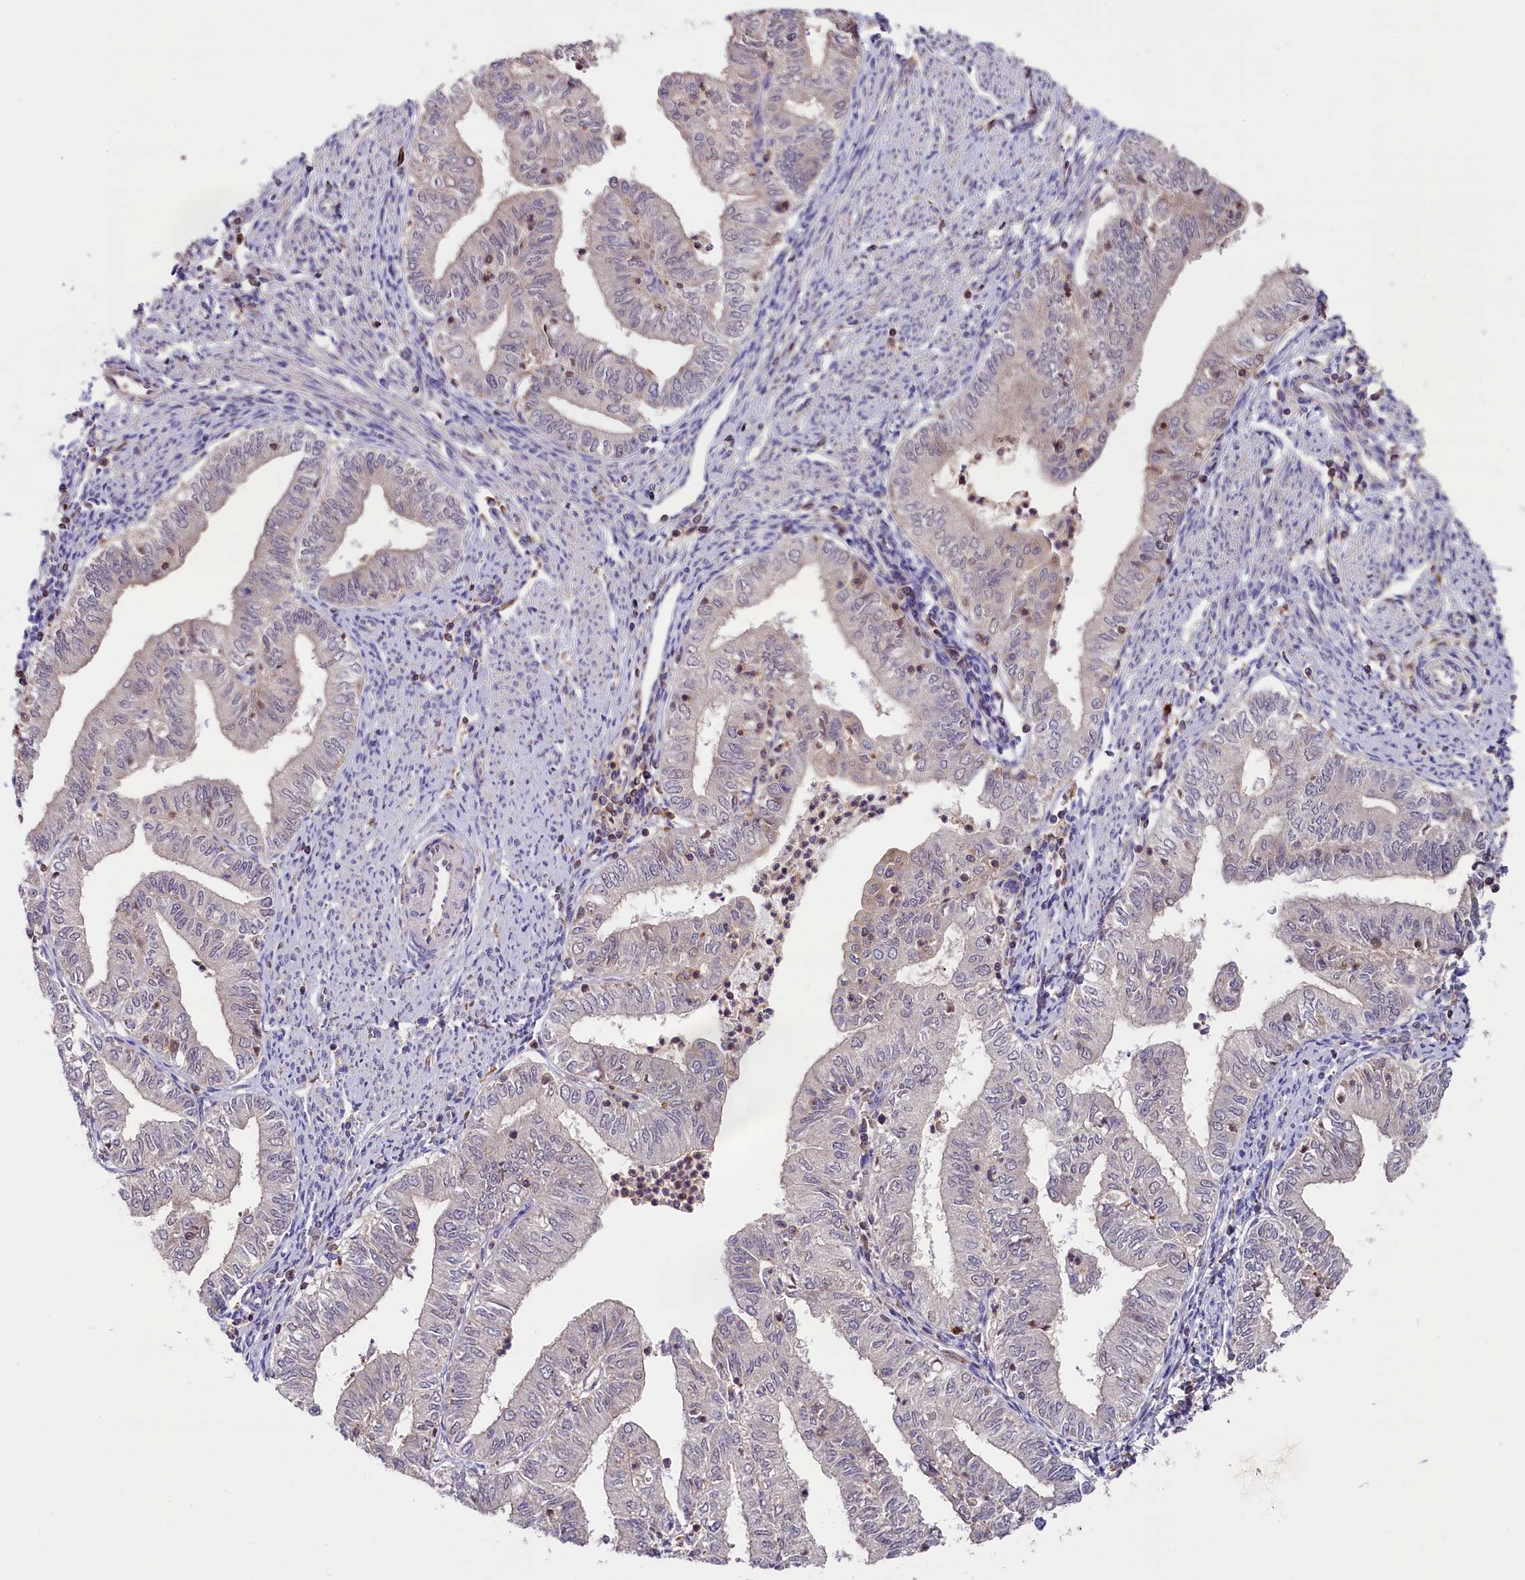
{"staining": {"intensity": "negative", "quantity": "none", "location": "none"}, "tissue": "endometrial cancer", "cell_type": "Tumor cells", "image_type": "cancer", "snomed": [{"axis": "morphology", "description": "Adenocarcinoma, NOS"}, {"axis": "topography", "description": "Endometrium"}], "caption": "High magnification brightfield microscopy of endometrial adenocarcinoma stained with DAB (brown) and counterstained with hematoxylin (blue): tumor cells show no significant expression.", "gene": "SKIDA1", "patient": {"sex": "female", "age": 66}}